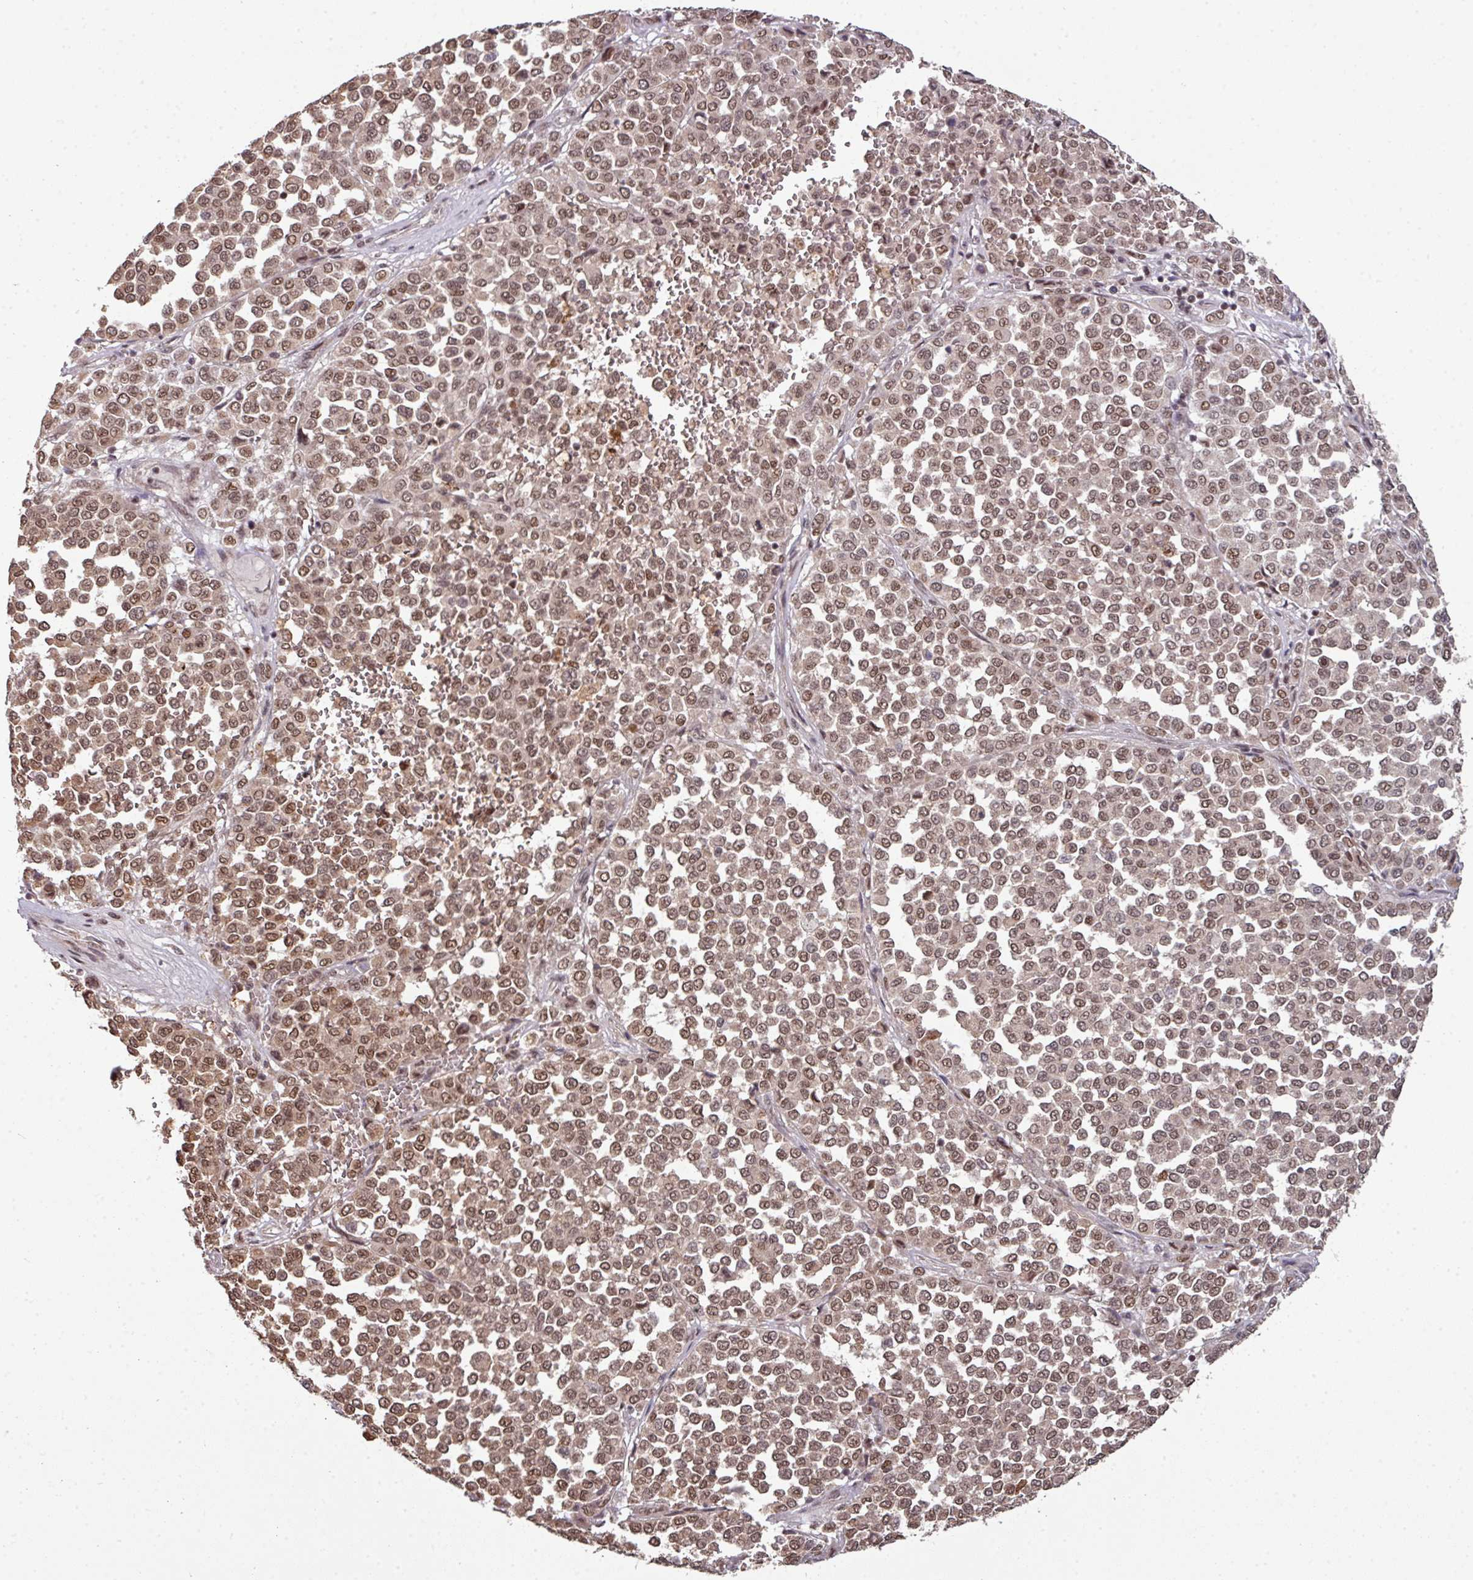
{"staining": {"intensity": "moderate", "quantity": ">75%", "location": "nuclear"}, "tissue": "melanoma", "cell_type": "Tumor cells", "image_type": "cancer", "snomed": [{"axis": "morphology", "description": "Malignant melanoma, Metastatic site"}, {"axis": "topography", "description": "Pancreas"}], "caption": "IHC staining of melanoma, which exhibits medium levels of moderate nuclear expression in approximately >75% of tumor cells indicating moderate nuclear protein expression. The staining was performed using DAB (3,3'-diaminobenzidine) (brown) for protein detection and nuclei were counterstained in hematoxylin (blue).", "gene": "PHF23", "patient": {"sex": "female", "age": 30}}